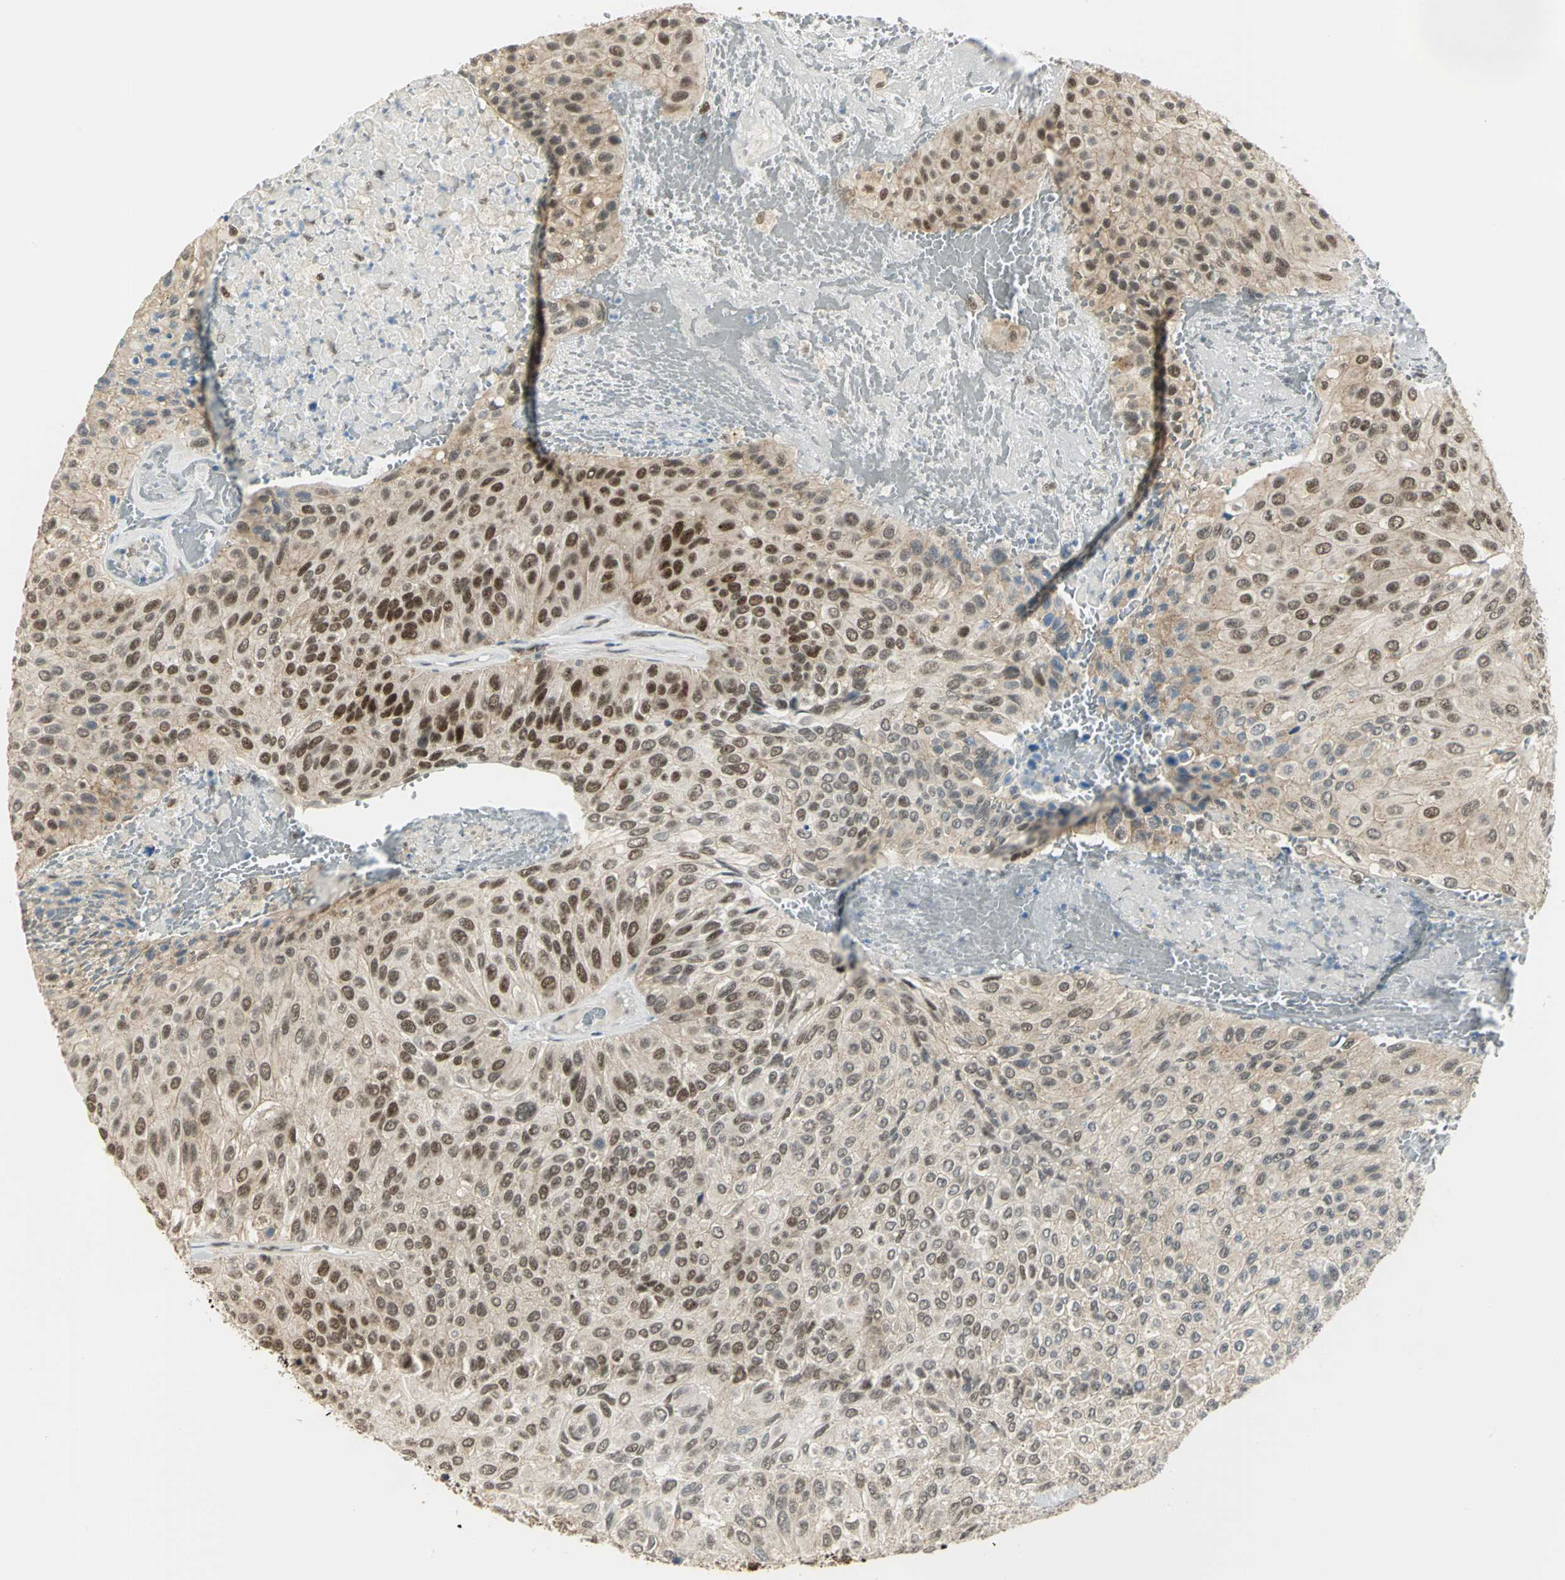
{"staining": {"intensity": "moderate", "quantity": ">75%", "location": "cytoplasmic/membranous,nuclear"}, "tissue": "urothelial cancer", "cell_type": "Tumor cells", "image_type": "cancer", "snomed": [{"axis": "morphology", "description": "Urothelial carcinoma, High grade"}, {"axis": "topography", "description": "Urinary bladder"}], "caption": "Immunohistochemistry (DAB) staining of human urothelial cancer shows moderate cytoplasmic/membranous and nuclear protein positivity in approximately >75% of tumor cells. The staining is performed using DAB (3,3'-diaminobenzidine) brown chromogen to label protein expression. The nuclei are counter-stained blue using hematoxylin.", "gene": "DDX5", "patient": {"sex": "male", "age": 66}}